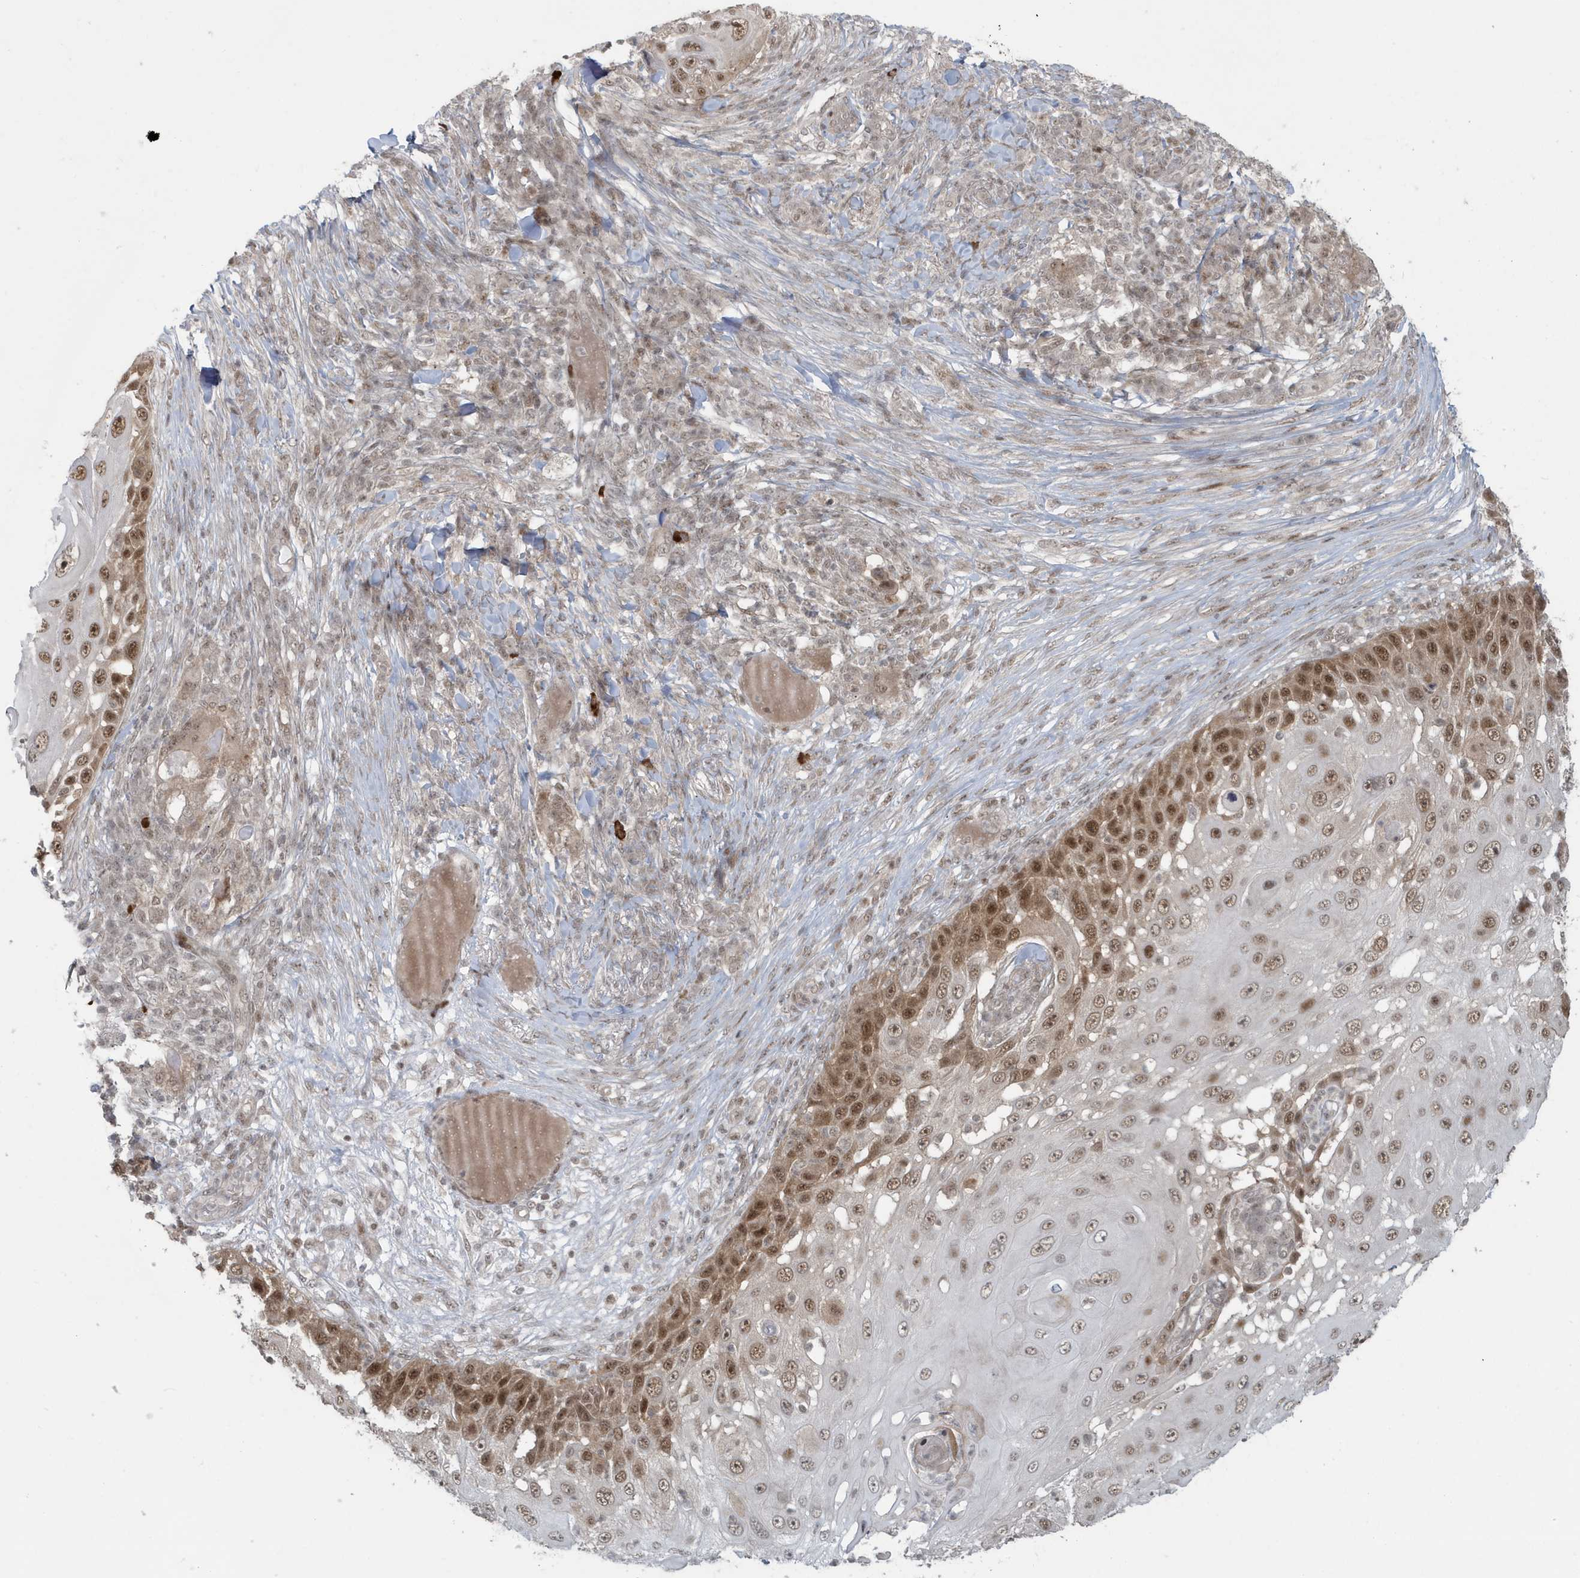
{"staining": {"intensity": "moderate", "quantity": ">75%", "location": "nuclear"}, "tissue": "skin cancer", "cell_type": "Tumor cells", "image_type": "cancer", "snomed": [{"axis": "morphology", "description": "Squamous cell carcinoma, NOS"}, {"axis": "topography", "description": "Skin"}], "caption": "Tumor cells exhibit moderate nuclear expression in about >75% of cells in skin cancer.", "gene": "C1orf52", "patient": {"sex": "female", "age": 44}}